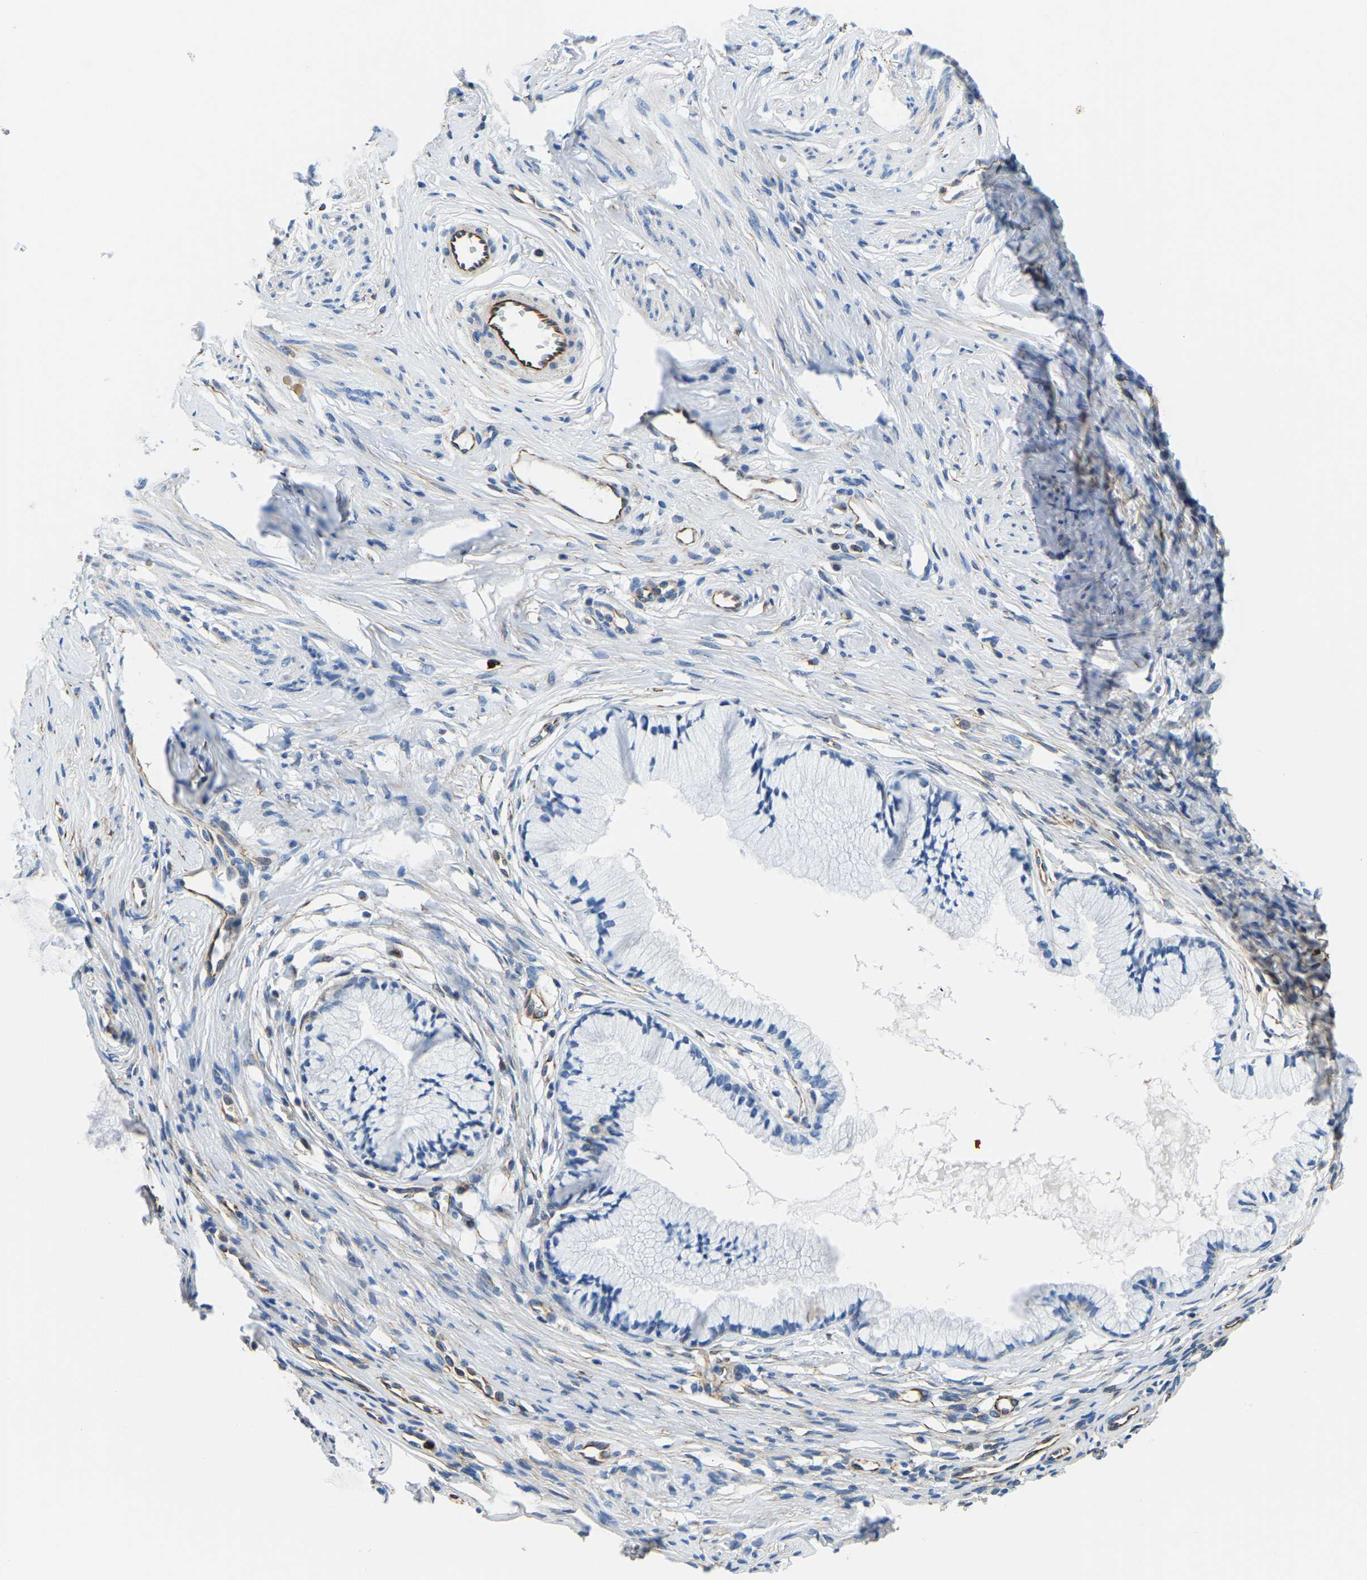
{"staining": {"intensity": "negative", "quantity": "none", "location": "none"}, "tissue": "cervix", "cell_type": "Glandular cells", "image_type": "normal", "snomed": [{"axis": "morphology", "description": "Normal tissue, NOS"}, {"axis": "topography", "description": "Cervix"}], "caption": "Immunohistochemistry histopathology image of normal cervix: human cervix stained with DAB exhibits no significant protein expression in glandular cells.", "gene": "MS4A3", "patient": {"sex": "female", "age": 77}}